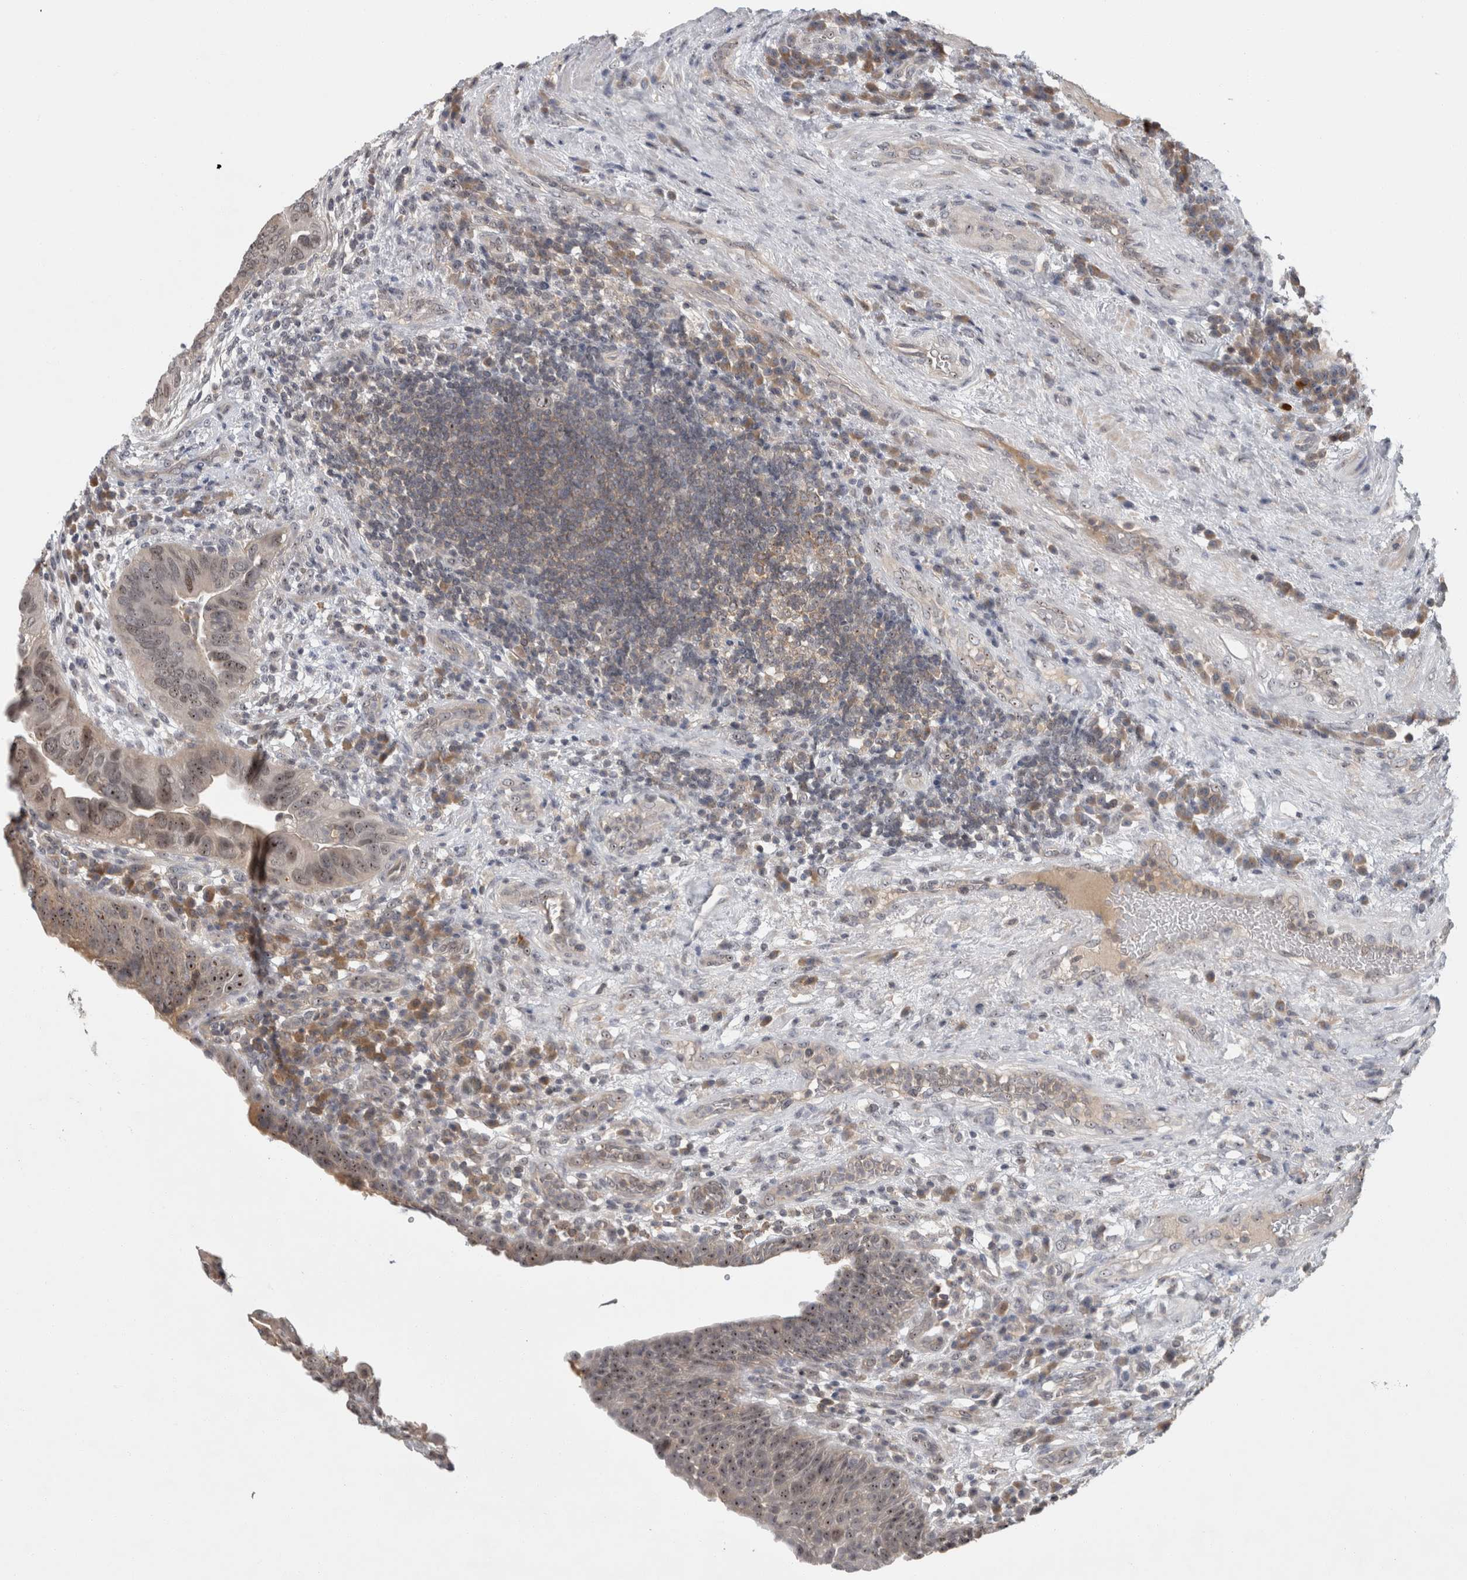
{"staining": {"intensity": "moderate", "quantity": ">75%", "location": "nuclear"}, "tissue": "urothelial cancer", "cell_type": "Tumor cells", "image_type": "cancer", "snomed": [{"axis": "morphology", "description": "Urothelial carcinoma, High grade"}, {"axis": "topography", "description": "Urinary bladder"}], "caption": "High-grade urothelial carcinoma stained with immunohistochemistry (IHC) reveals moderate nuclear positivity in approximately >75% of tumor cells.", "gene": "RBM28", "patient": {"sex": "female", "age": 82}}